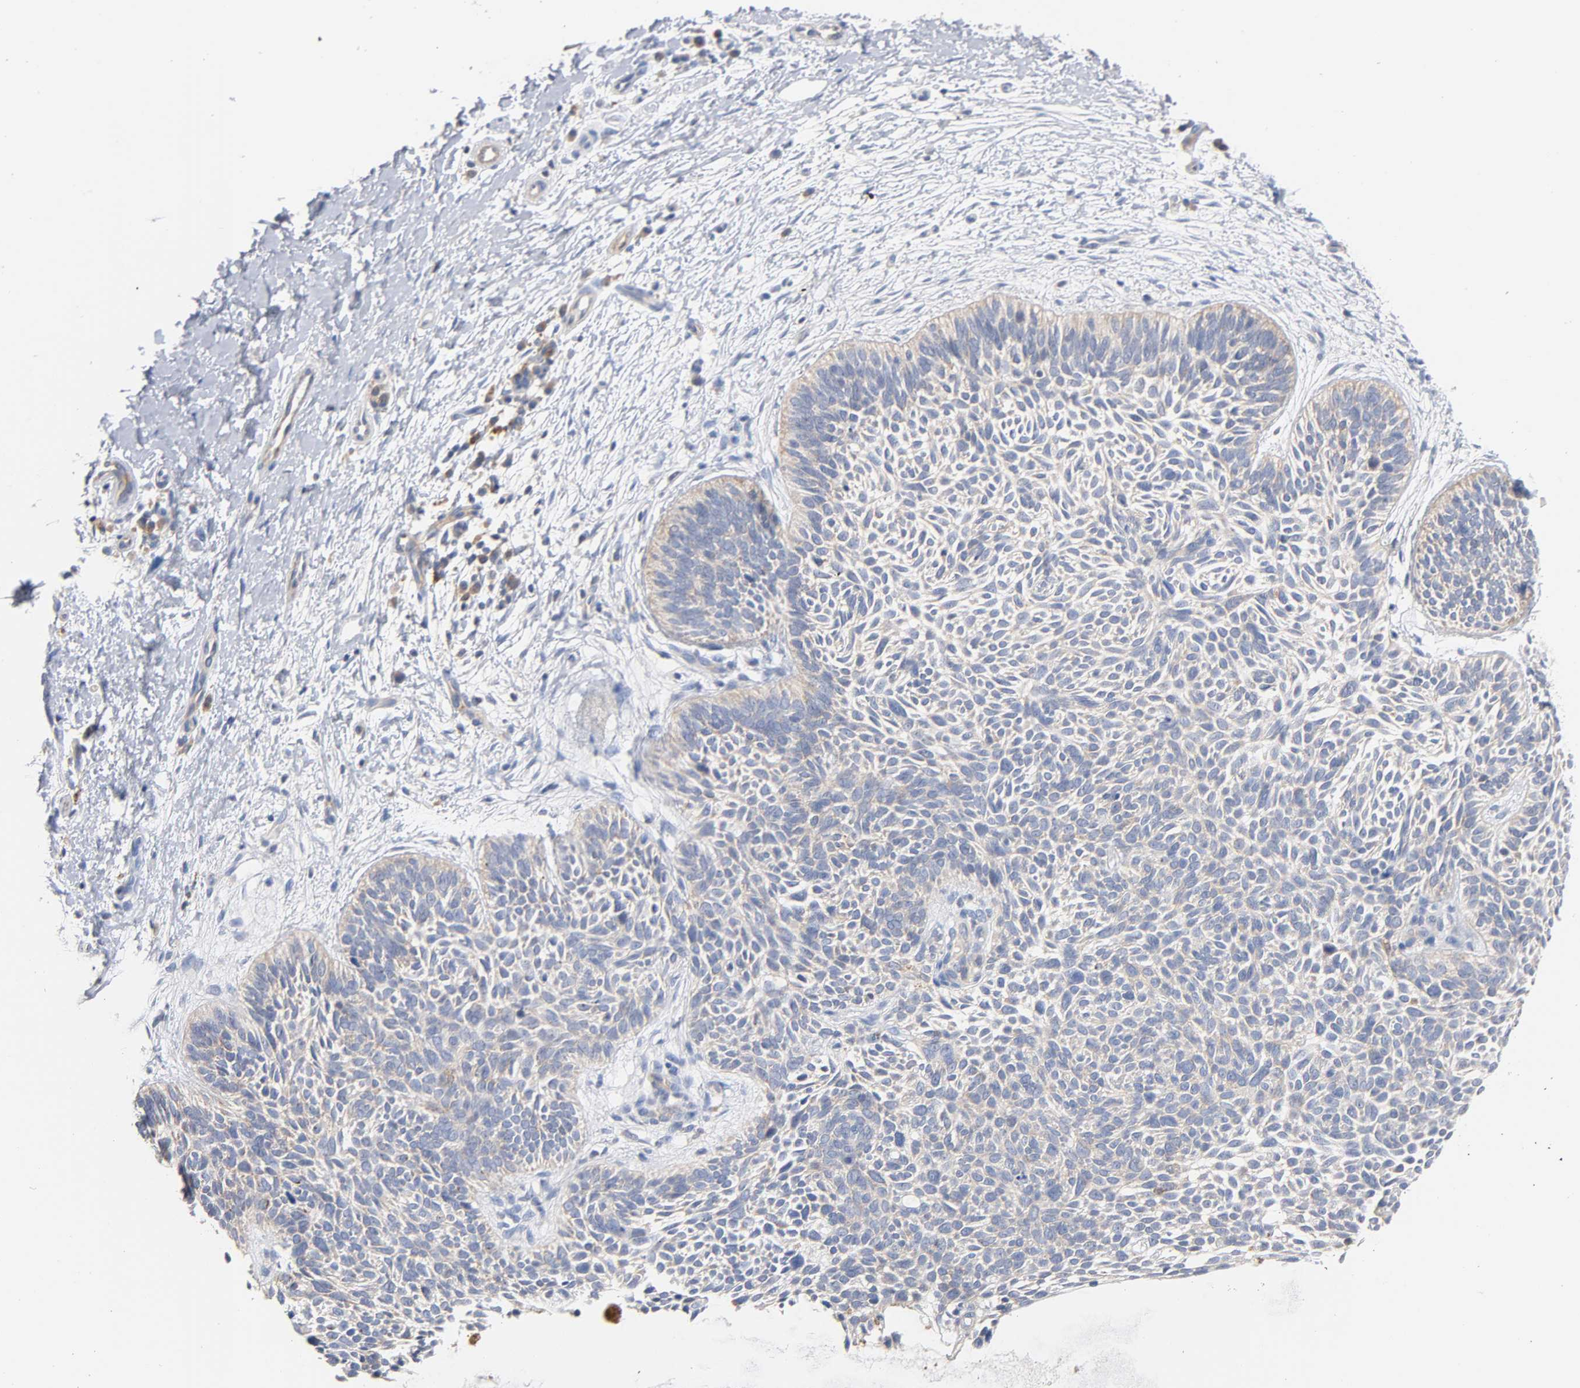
{"staining": {"intensity": "weak", "quantity": "<25%", "location": "cytoplasmic/membranous"}, "tissue": "skin cancer", "cell_type": "Tumor cells", "image_type": "cancer", "snomed": [{"axis": "morphology", "description": "Basal cell carcinoma"}, {"axis": "topography", "description": "Skin"}], "caption": "Photomicrograph shows no protein positivity in tumor cells of basal cell carcinoma (skin) tissue. The staining was performed using DAB to visualize the protein expression in brown, while the nuclei were stained in blue with hematoxylin (Magnification: 20x).", "gene": "MALT1", "patient": {"sex": "female", "age": 79}}